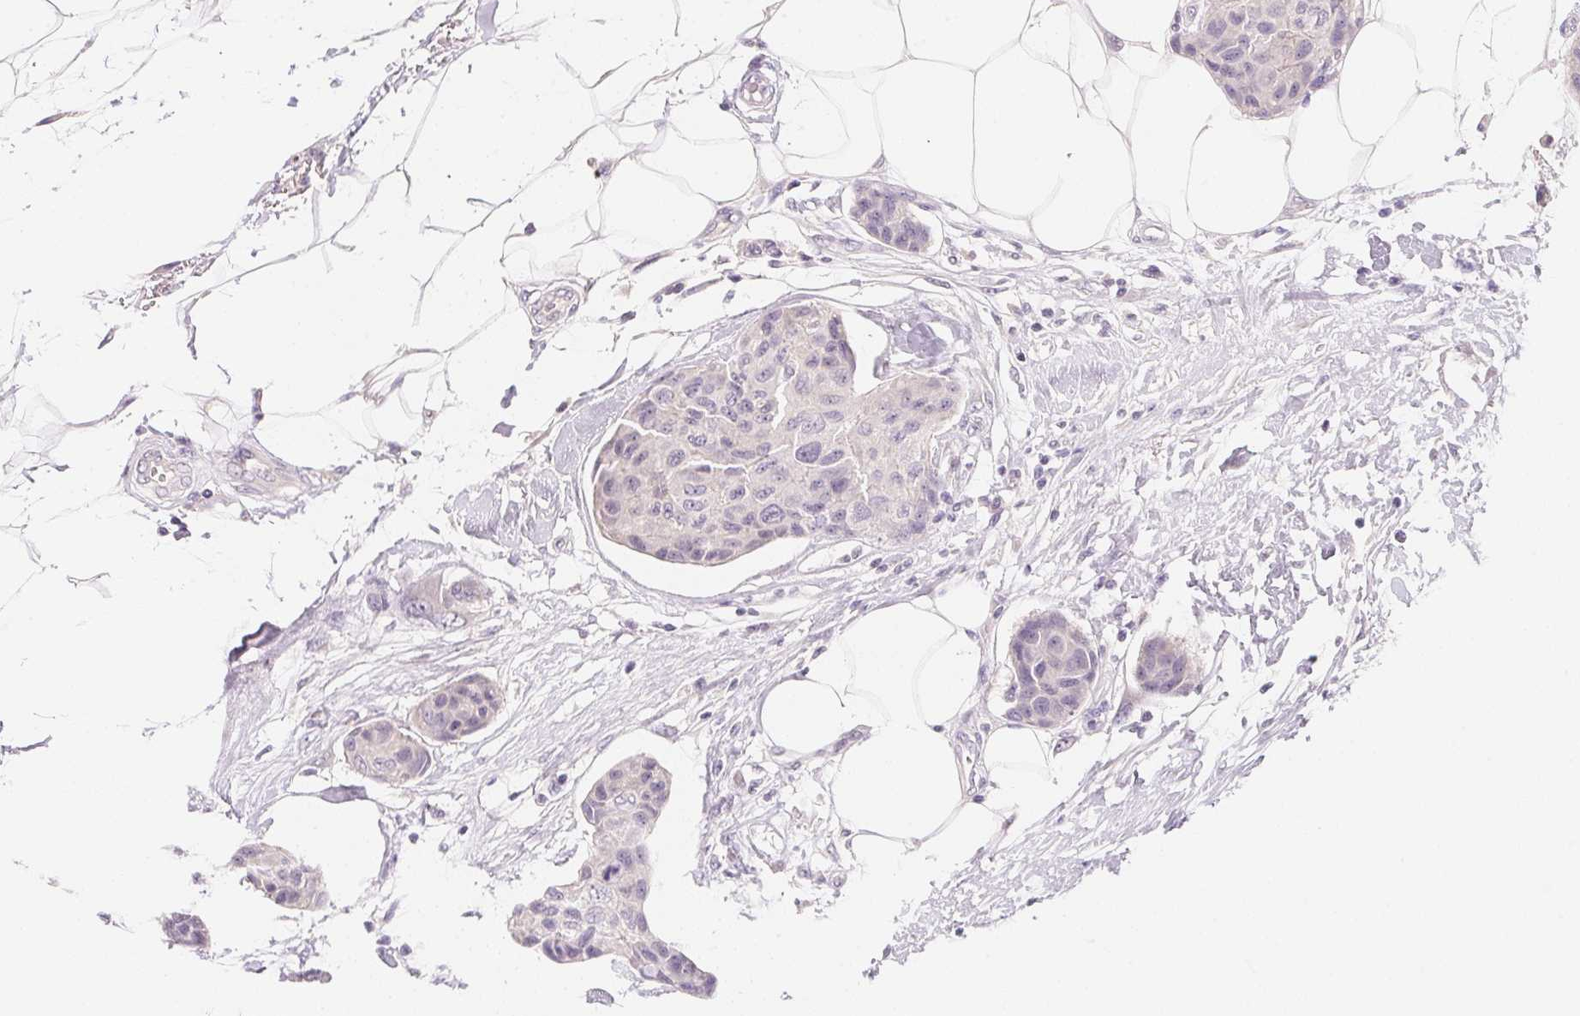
{"staining": {"intensity": "negative", "quantity": "none", "location": "none"}, "tissue": "breast cancer", "cell_type": "Tumor cells", "image_type": "cancer", "snomed": [{"axis": "morphology", "description": "Duct carcinoma"}, {"axis": "topography", "description": "Breast"}, {"axis": "topography", "description": "Lymph node"}], "caption": "Breast cancer (invasive ductal carcinoma) was stained to show a protein in brown. There is no significant expression in tumor cells. Brightfield microscopy of immunohistochemistry stained with DAB (brown) and hematoxylin (blue), captured at high magnification.", "gene": "MCOLN3", "patient": {"sex": "female", "age": 80}}